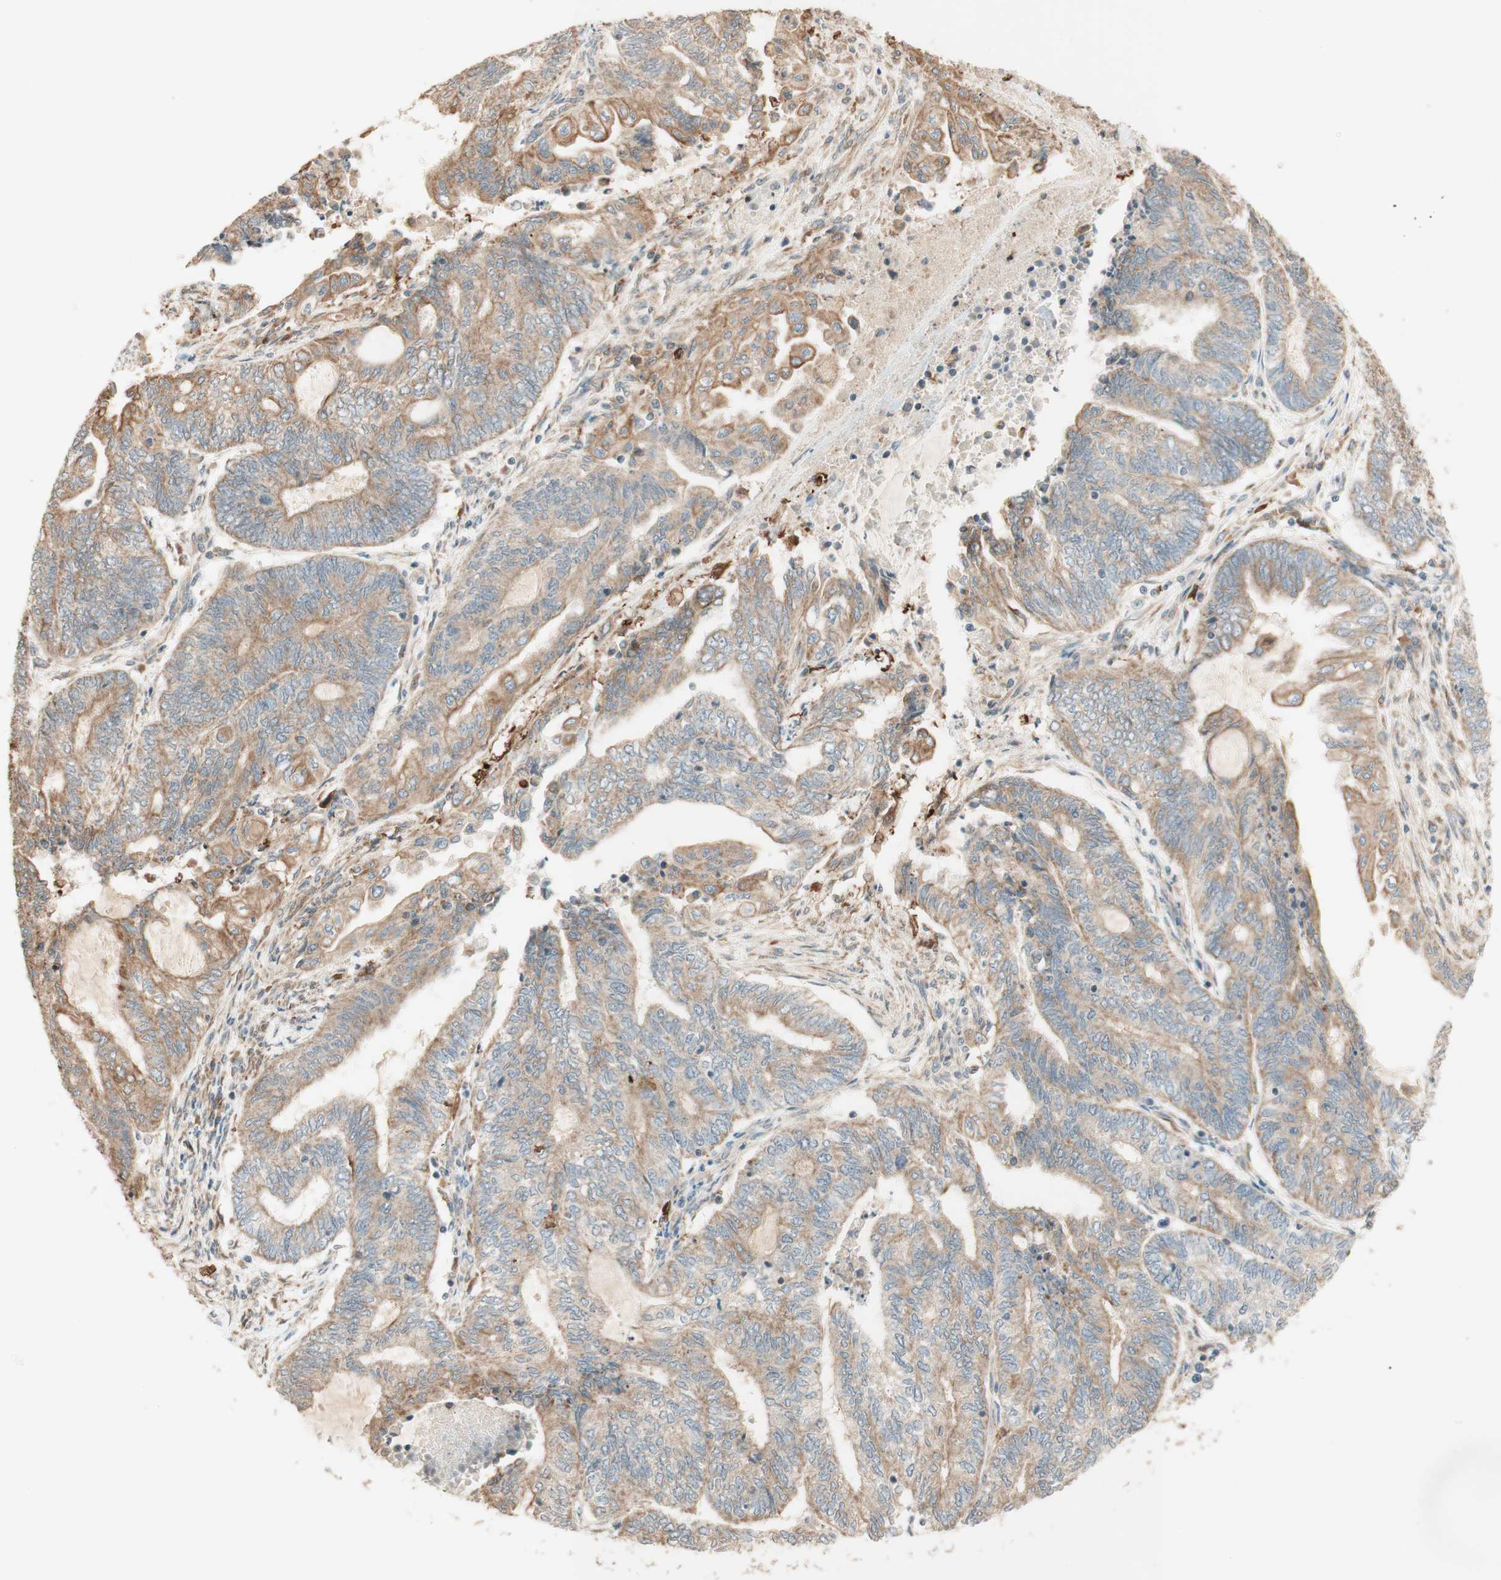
{"staining": {"intensity": "weak", "quantity": ">75%", "location": "cytoplasmic/membranous"}, "tissue": "endometrial cancer", "cell_type": "Tumor cells", "image_type": "cancer", "snomed": [{"axis": "morphology", "description": "Adenocarcinoma, NOS"}, {"axis": "topography", "description": "Uterus"}, {"axis": "topography", "description": "Endometrium"}], "caption": "A brown stain shows weak cytoplasmic/membranous positivity of a protein in human endometrial adenocarcinoma tumor cells.", "gene": "CLCN2", "patient": {"sex": "female", "age": 70}}